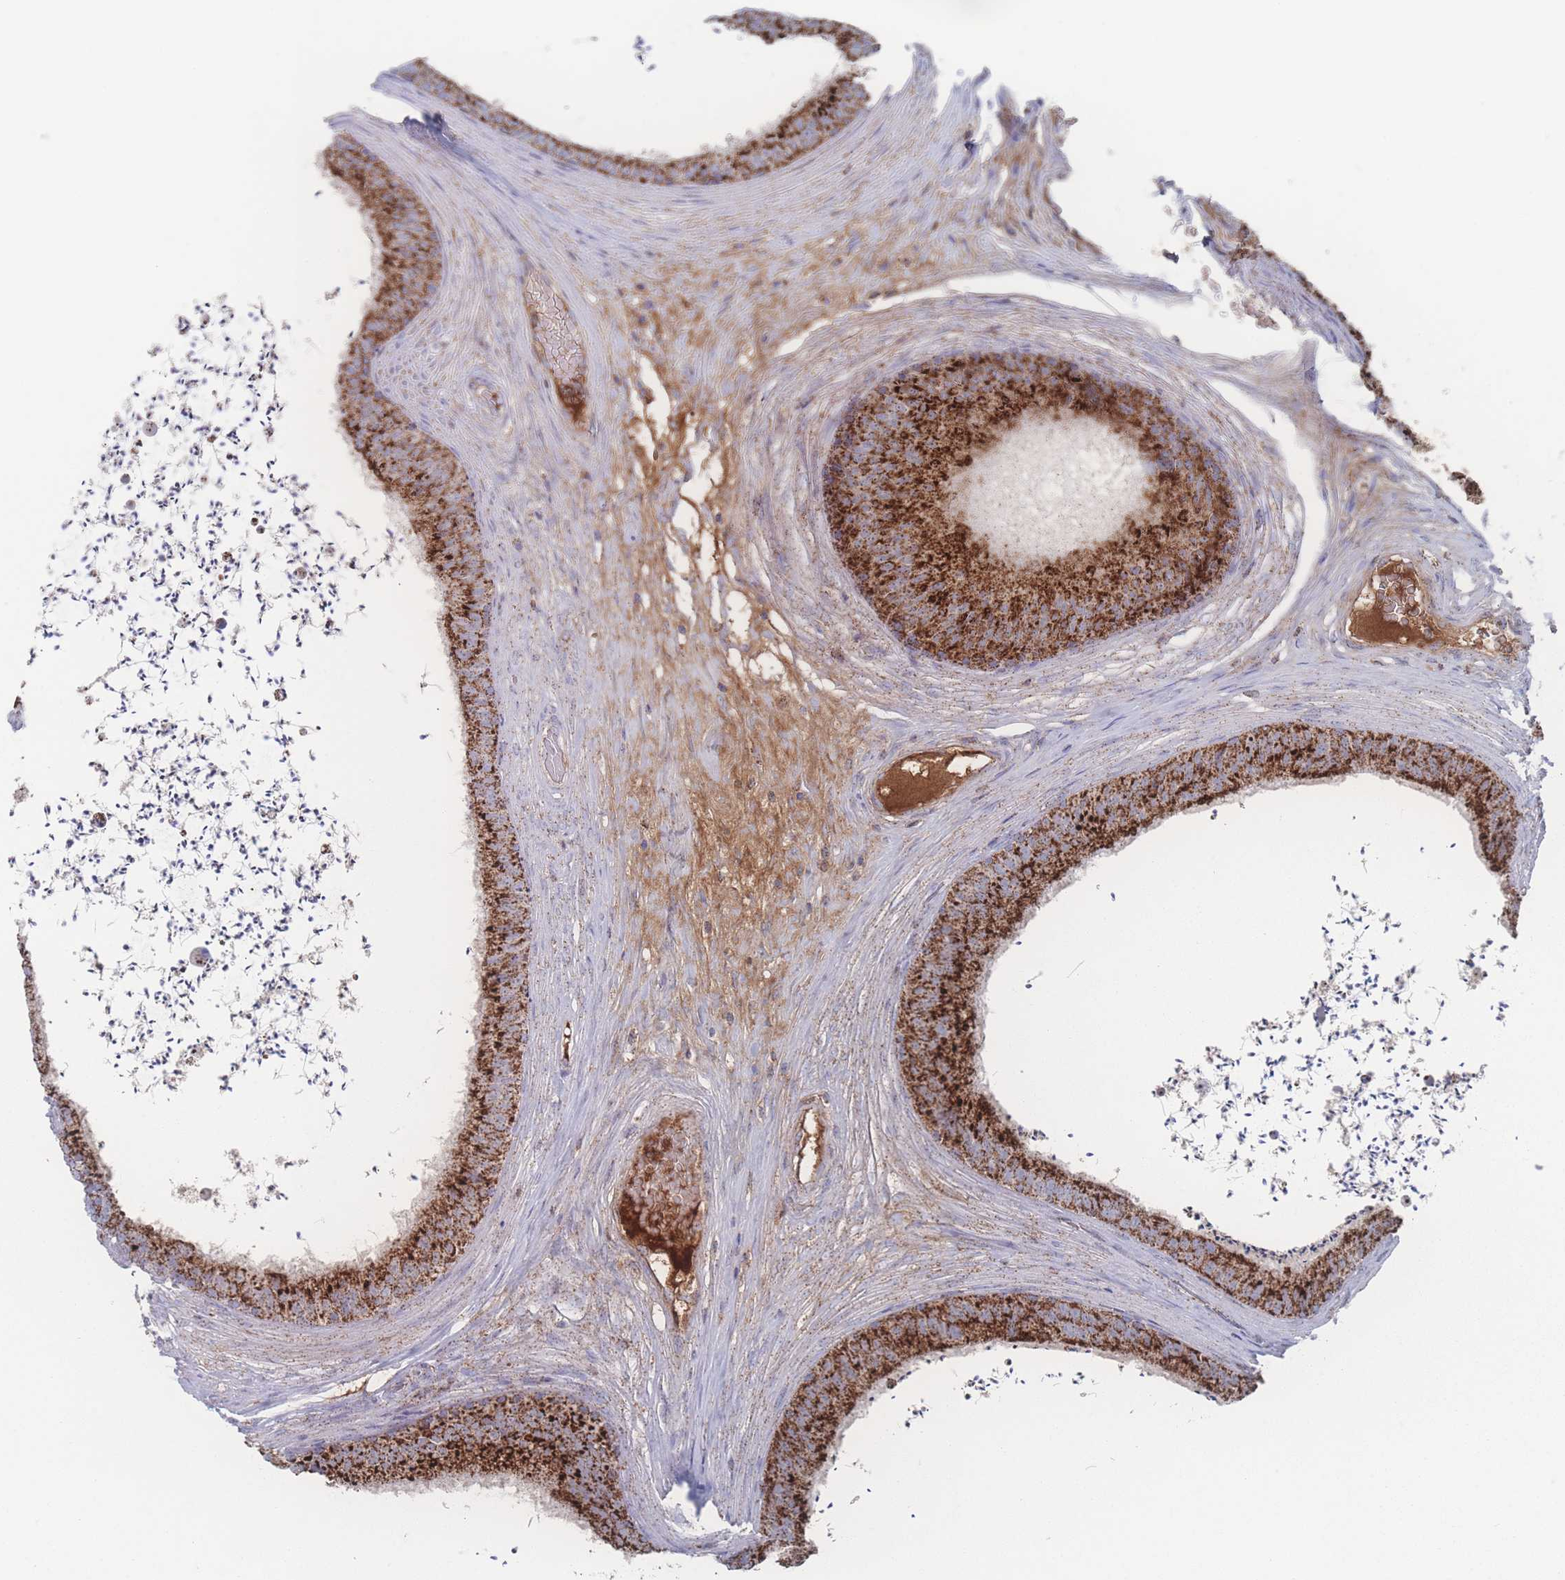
{"staining": {"intensity": "strong", "quantity": ">75%", "location": "cytoplasmic/membranous"}, "tissue": "epididymis", "cell_type": "Glandular cells", "image_type": "normal", "snomed": [{"axis": "morphology", "description": "Normal tissue, NOS"}, {"axis": "topography", "description": "Testis"}, {"axis": "topography", "description": "Epididymis"}], "caption": "Immunohistochemical staining of unremarkable epididymis displays high levels of strong cytoplasmic/membranous staining in about >75% of glandular cells. Ihc stains the protein in brown and the nuclei are stained blue.", "gene": "PEX14", "patient": {"sex": "male", "age": 41}}